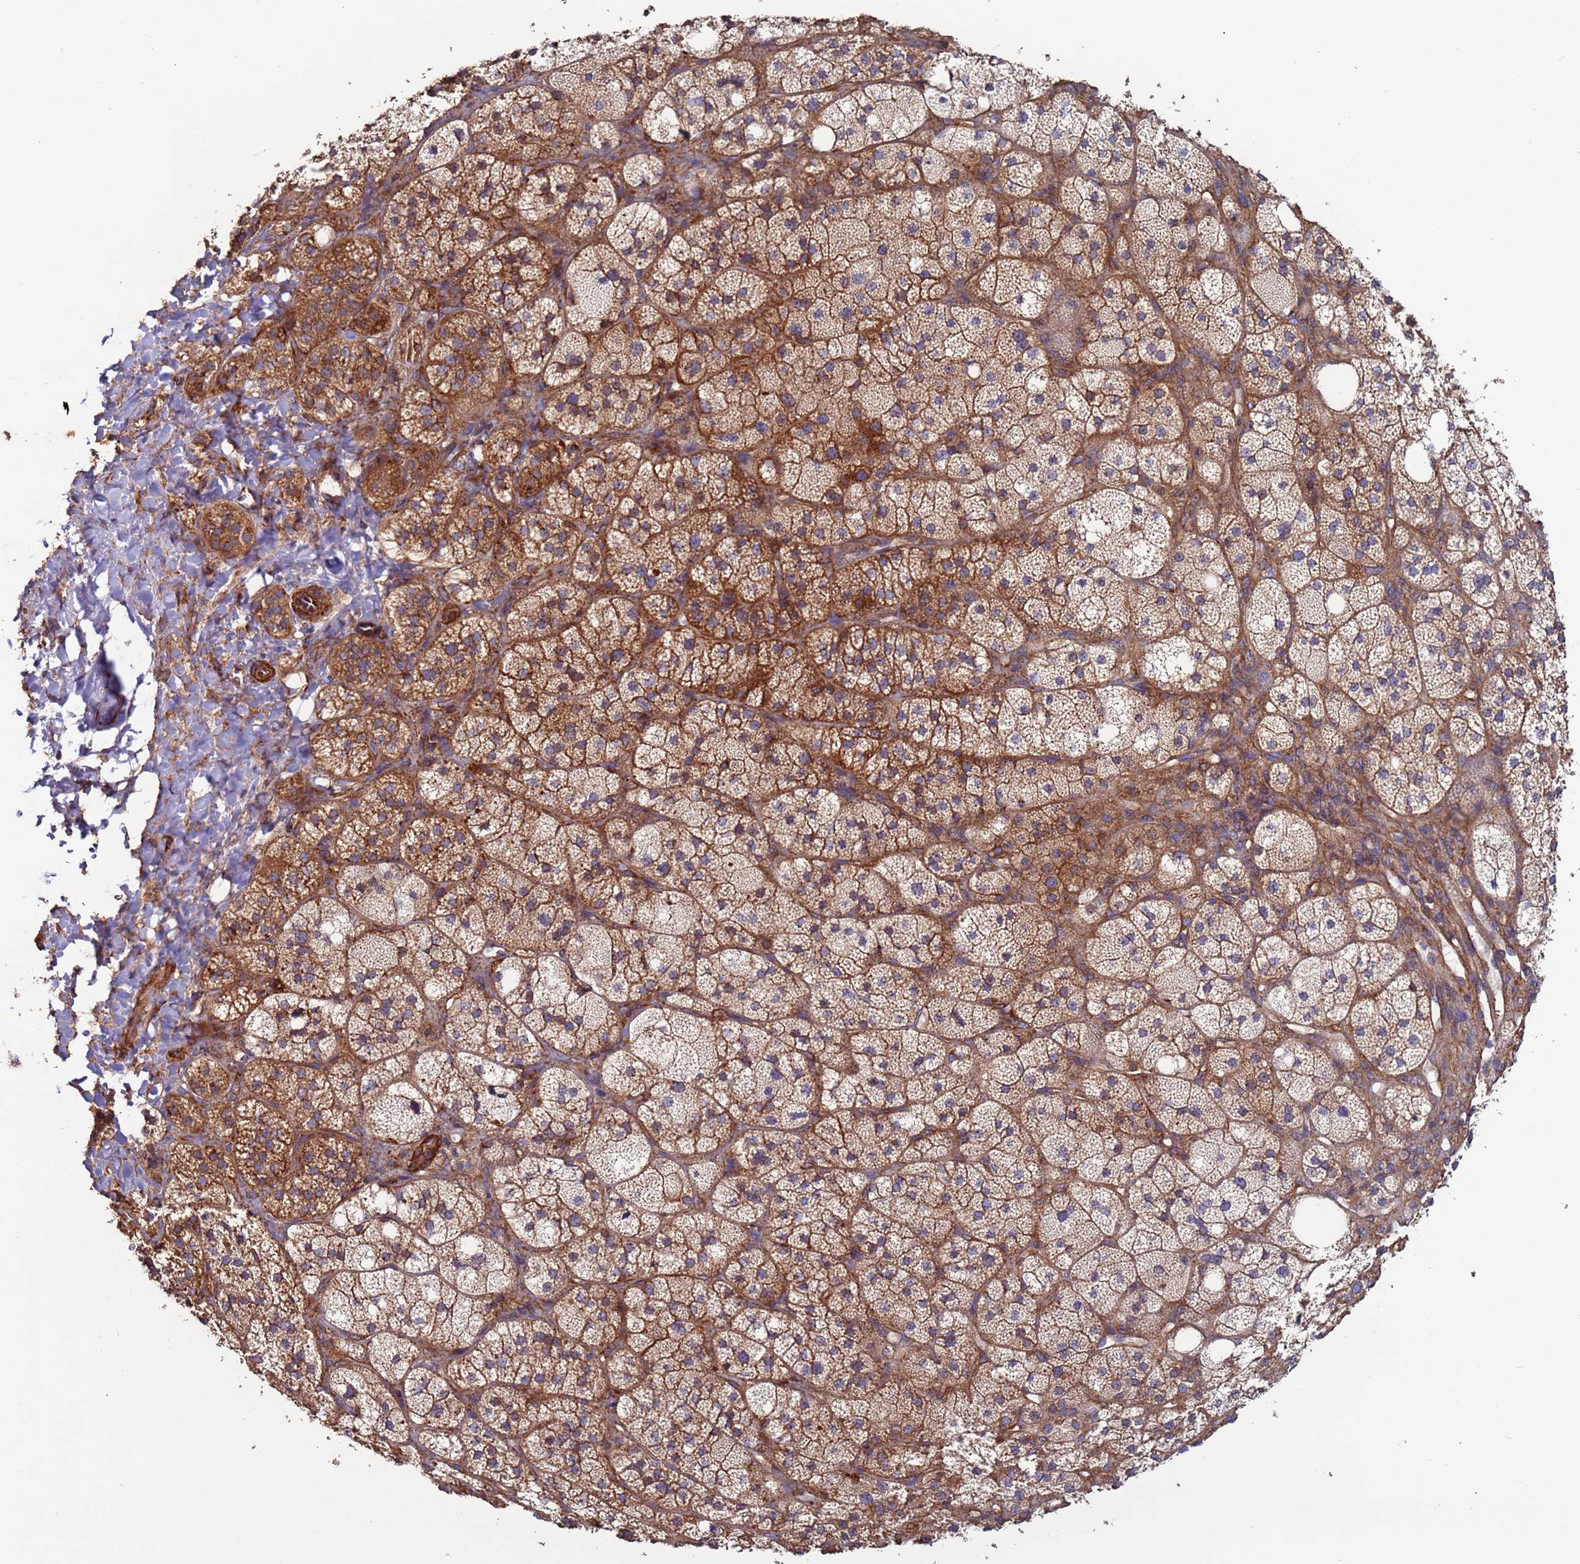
{"staining": {"intensity": "strong", "quantity": ">75%", "location": "cytoplasmic/membranous"}, "tissue": "adrenal gland", "cell_type": "Glandular cells", "image_type": "normal", "snomed": [{"axis": "morphology", "description": "Normal tissue, NOS"}, {"axis": "topography", "description": "Adrenal gland"}], "caption": "Protein staining by IHC demonstrates strong cytoplasmic/membranous positivity in about >75% of glandular cells in benign adrenal gland.", "gene": "ZBTB39", "patient": {"sex": "male", "age": 61}}